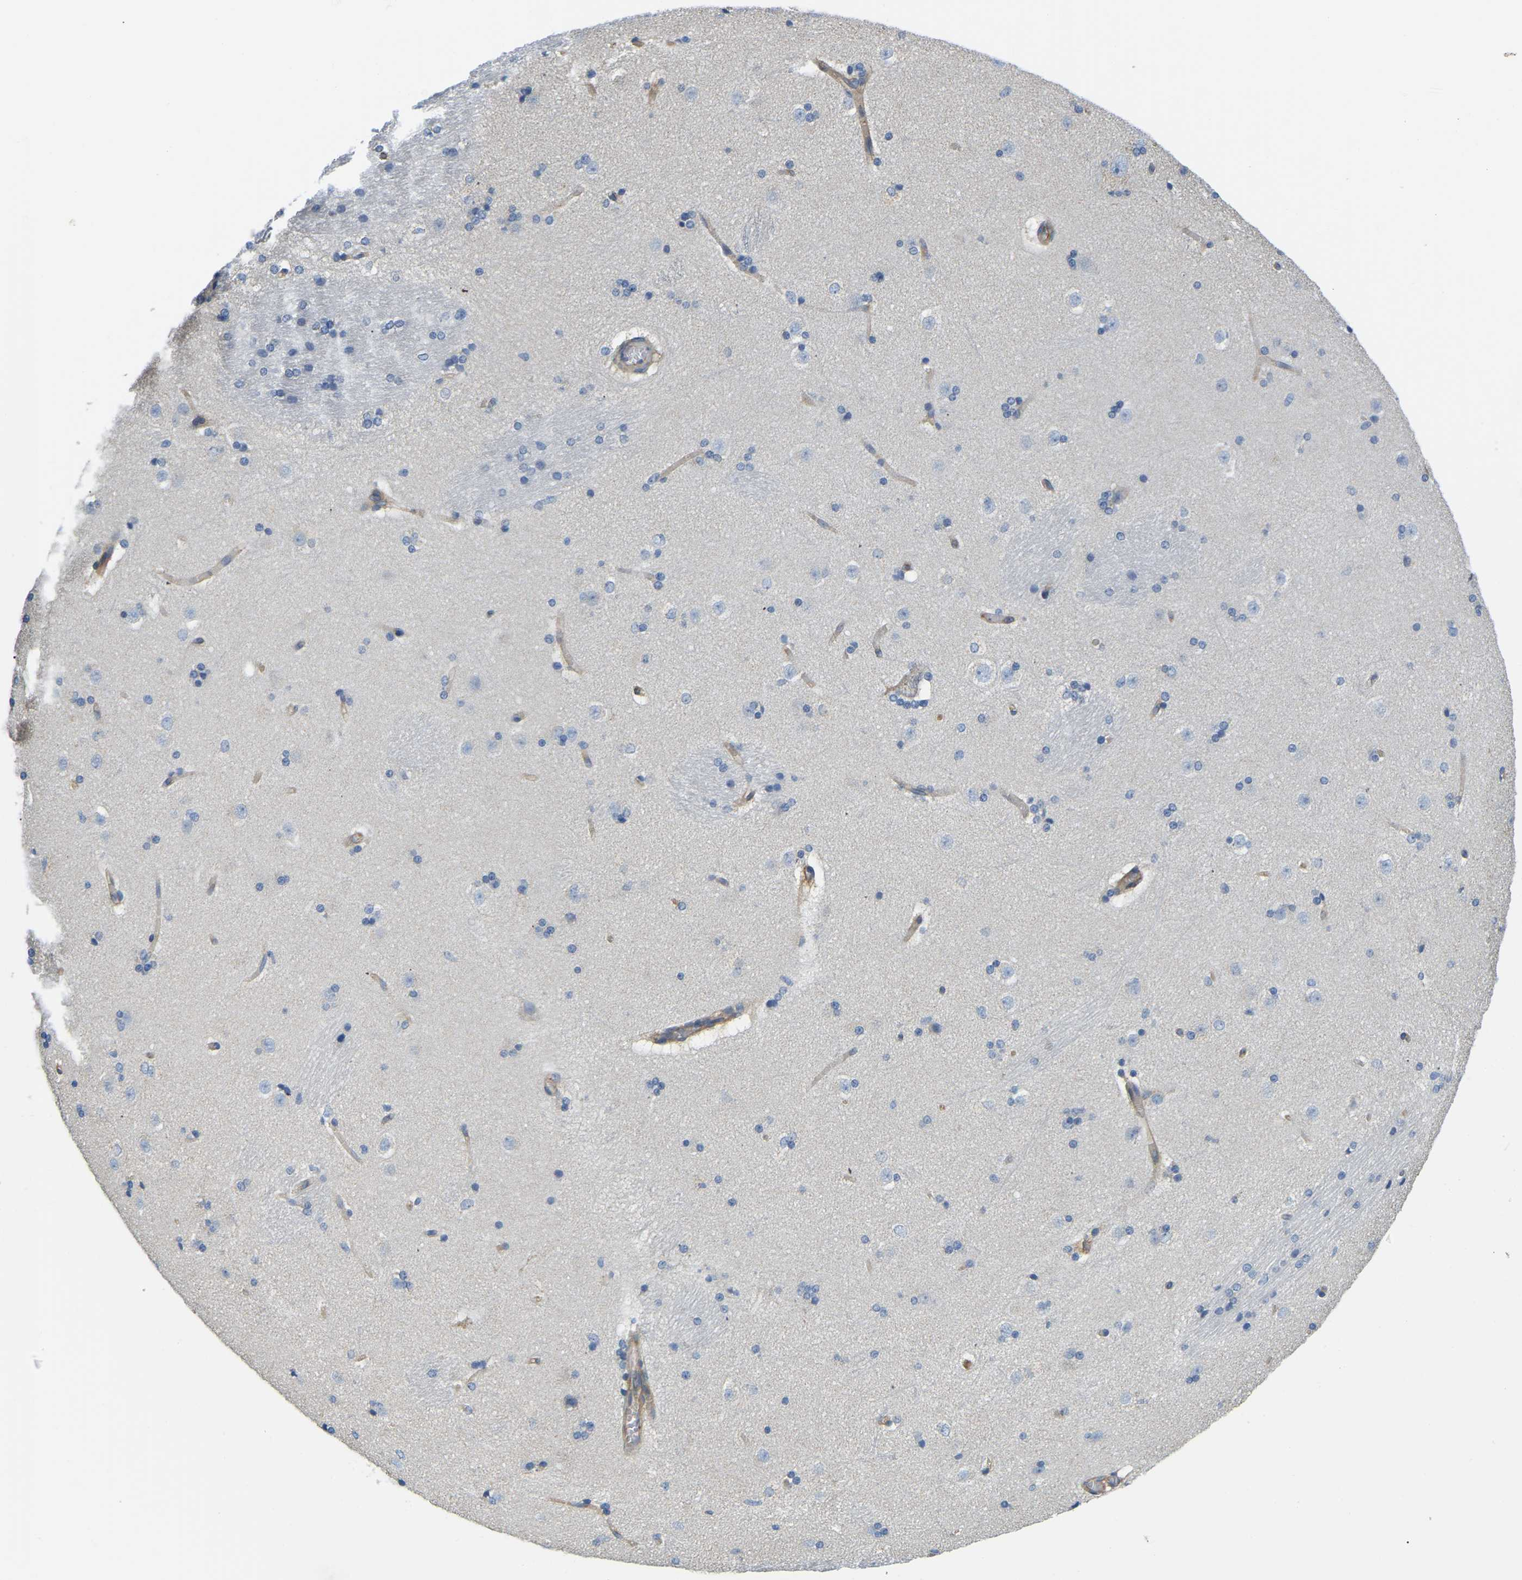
{"staining": {"intensity": "negative", "quantity": "none", "location": "none"}, "tissue": "caudate", "cell_type": "Glial cells", "image_type": "normal", "snomed": [{"axis": "morphology", "description": "Normal tissue, NOS"}, {"axis": "topography", "description": "Lateral ventricle wall"}], "caption": "DAB (3,3'-diaminobenzidine) immunohistochemical staining of benign human caudate demonstrates no significant expression in glial cells.", "gene": "AHNAK", "patient": {"sex": "female", "age": 19}}